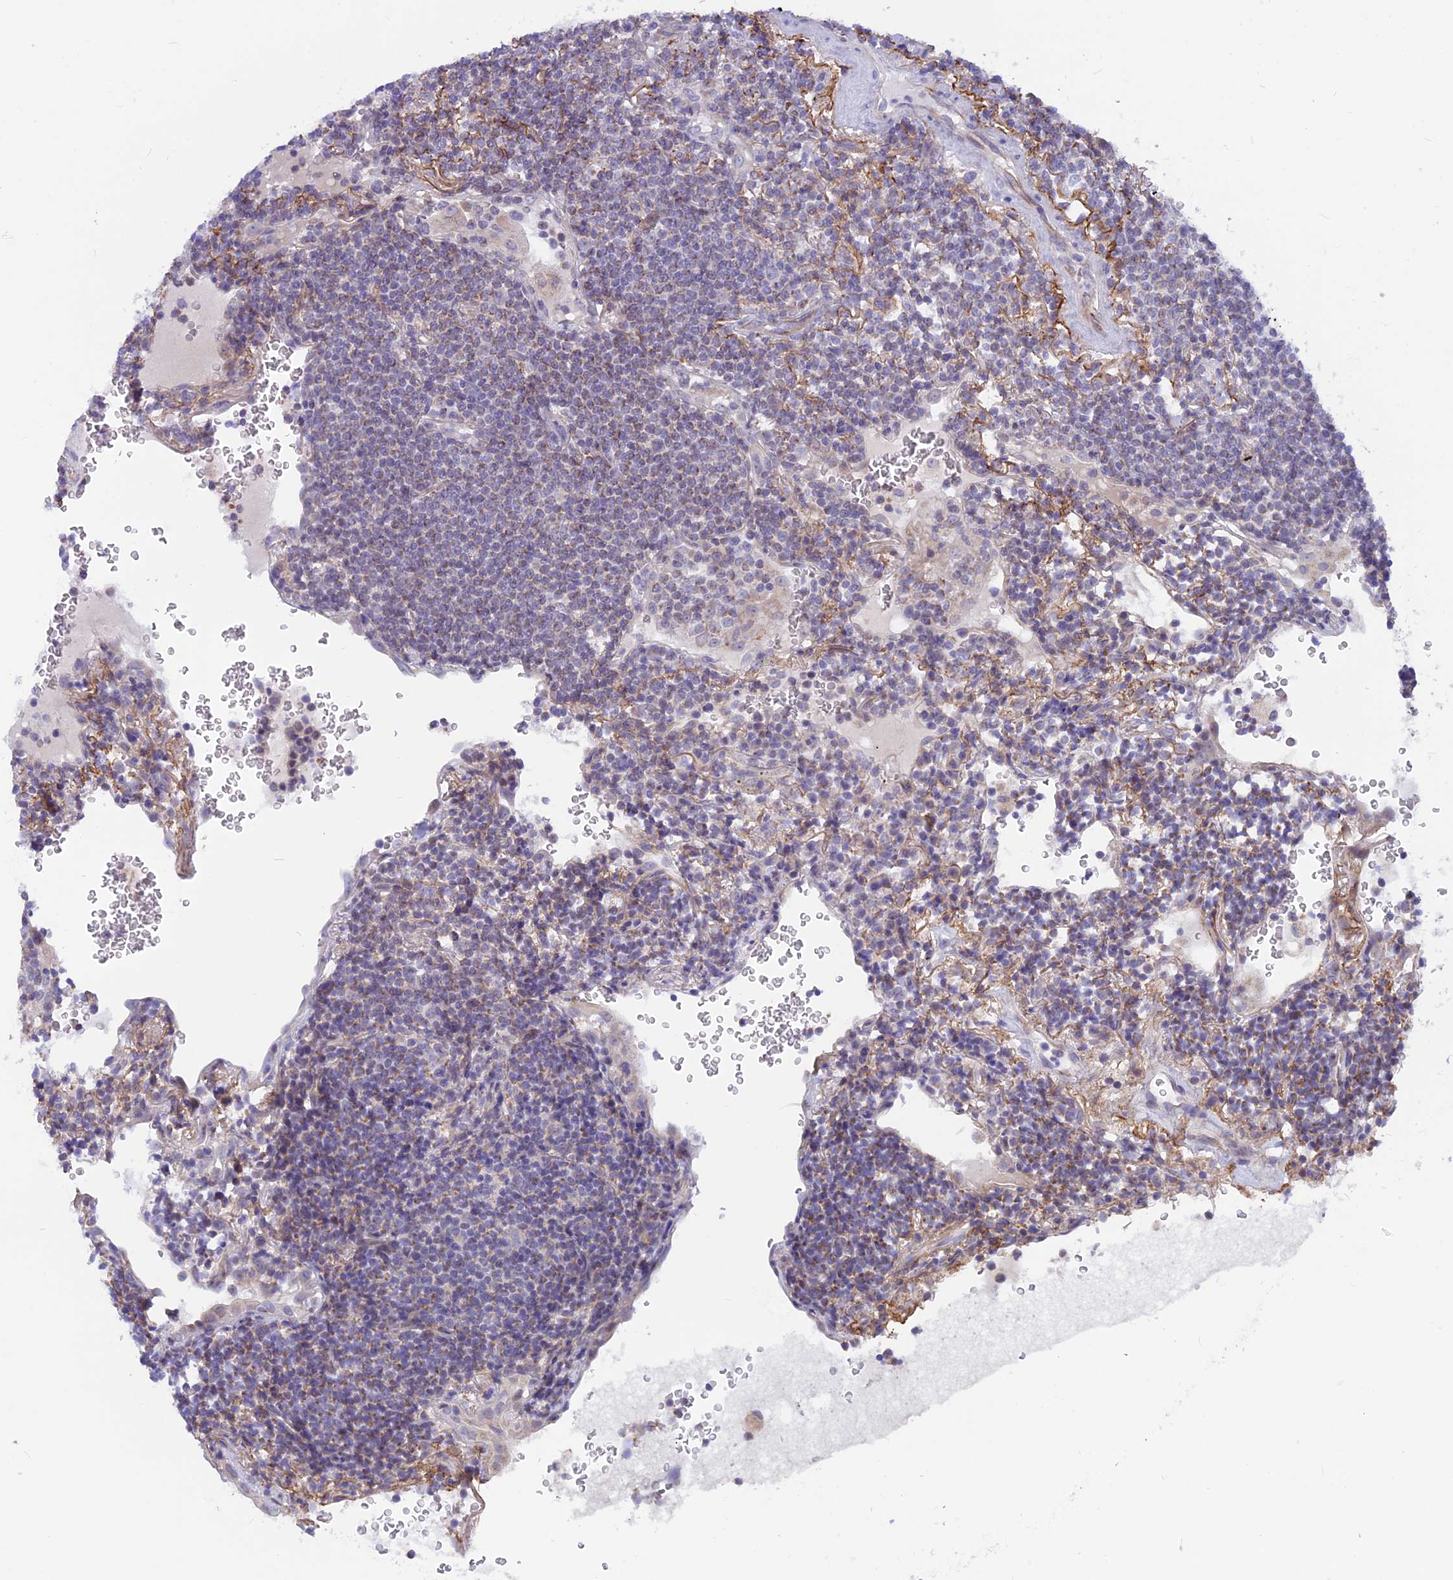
{"staining": {"intensity": "weak", "quantity": "<25%", "location": "cytoplasmic/membranous"}, "tissue": "lymphoma", "cell_type": "Tumor cells", "image_type": "cancer", "snomed": [{"axis": "morphology", "description": "Malignant lymphoma, non-Hodgkin's type, Low grade"}, {"axis": "topography", "description": "Lung"}], "caption": "An immunohistochemistry (IHC) histopathology image of low-grade malignant lymphoma, non-Hodgkin's type is shown. There is no staining in tumor cells of low-grade malignant lymphoma, non-Hodgkin's type. Brightfield microscopy of immunohistochemistry stained with DAB (3,3'-diaminobenzidine) (brown) and hematoxylin (blue), captured at high magnification.", "gene": "PLAC9", "patient": {"sex": "female", "age": 71}}